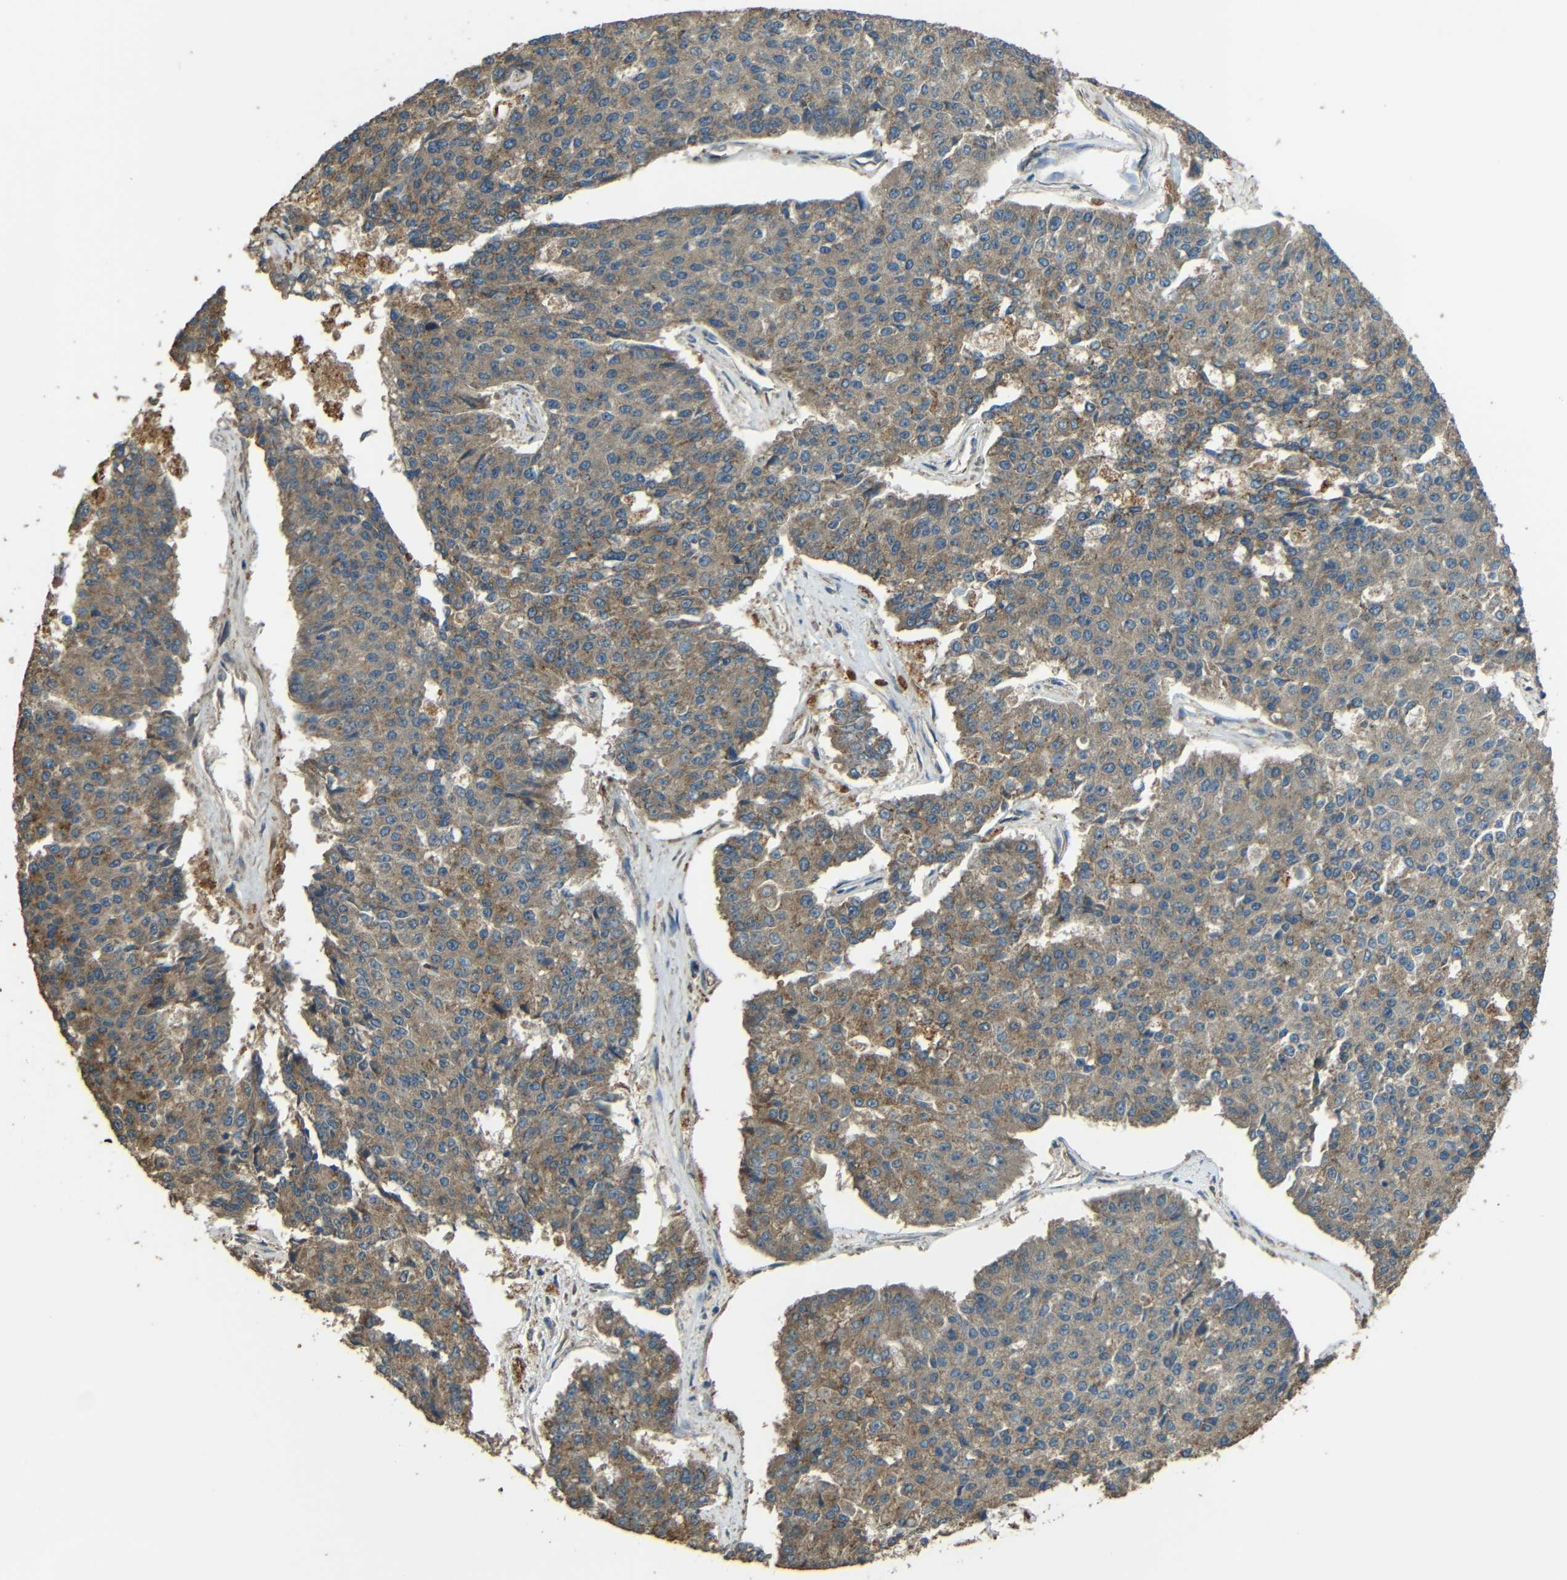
{"staining": {"intensity": "moderate", "quantity": "25%-75%", "location": "cytoplasmic/membranous"}, "tissue": "pancreatic cancer", "cell_type": "Tumor cells", "image_type": "cancer", "snomed": [{"axis": "morphology", "description": "Adenocarcinoma, NOS"}, {"axis": "topography", "description": "Pancreas"}], "caption": "Protein analysis of adenocarcinoma (pancreatic) tissue shows moderate cytoplasmic/membranous staining in approximately 25%-75% of tumor cells.", "gene": "ACACA", "patient": {"sex": "male", "age": 50}}